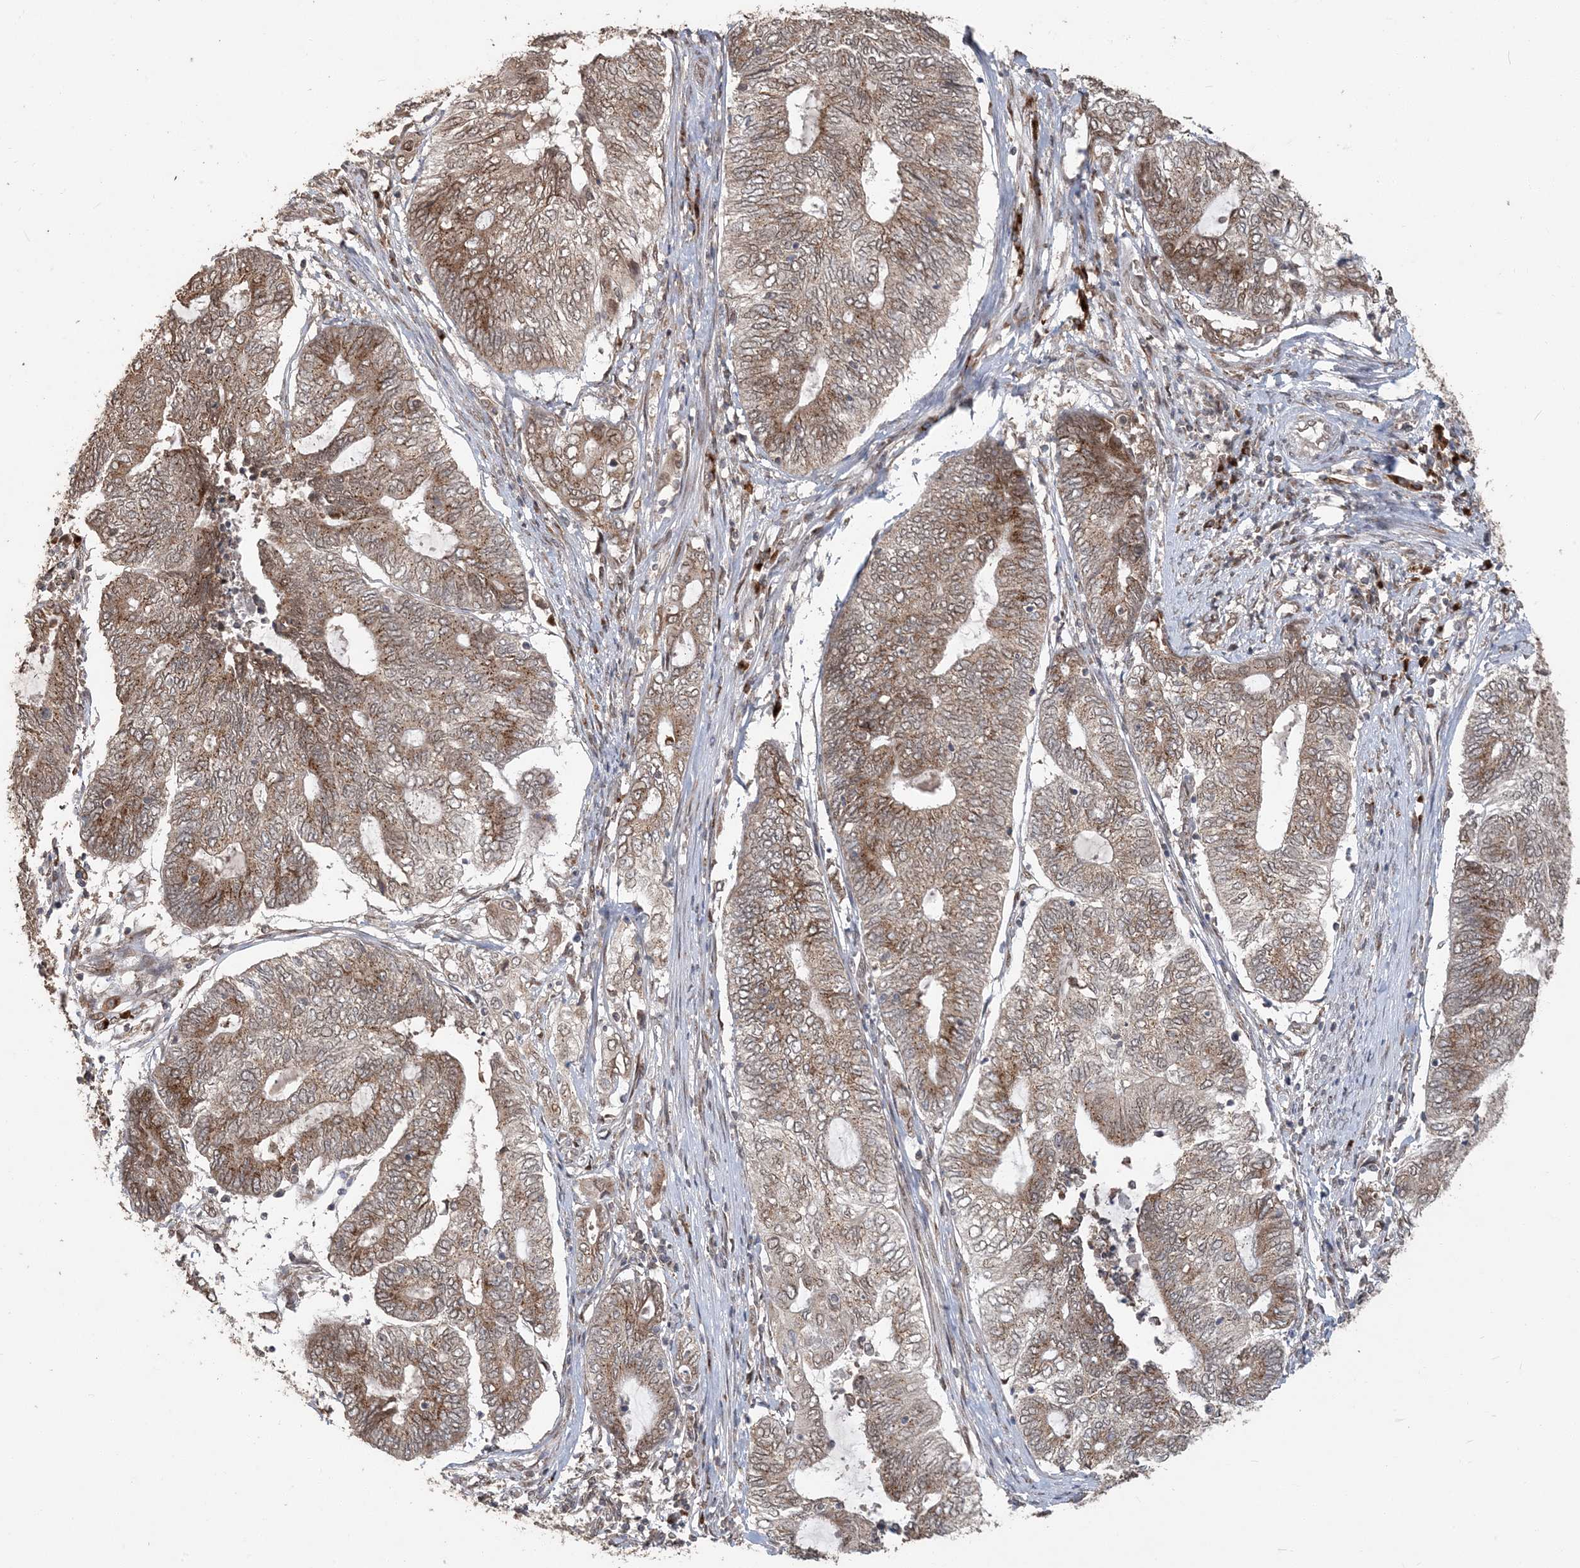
{"staining": {"intensity": "moderate", "quantity": ">75%", "location": "cytoplasmic/membranous"}, "tissue": "endometrial cancer", "cell_type": "Tumor cells", "image_type": "cancer", "snomed": [{"axis": "morphology", "description": "Adenocarcinoma, NOS"}, {"axis": "topography", "description": "Uterus"}, {"axis": "topography", "description": "Endometrium"}], "caption": "Immunohistochemistry histopathology image of neoplastic tissue: human endometrial cancer stained using immunohistochemistry shows medium levels of moderate protein expression localized specifically in the cytoplasmic/membranous of tumor cells, appearing as a cytoplasmic/membranous brown color.", "gene": "RER1", "patient": {"sex": "female", "age": 70}}